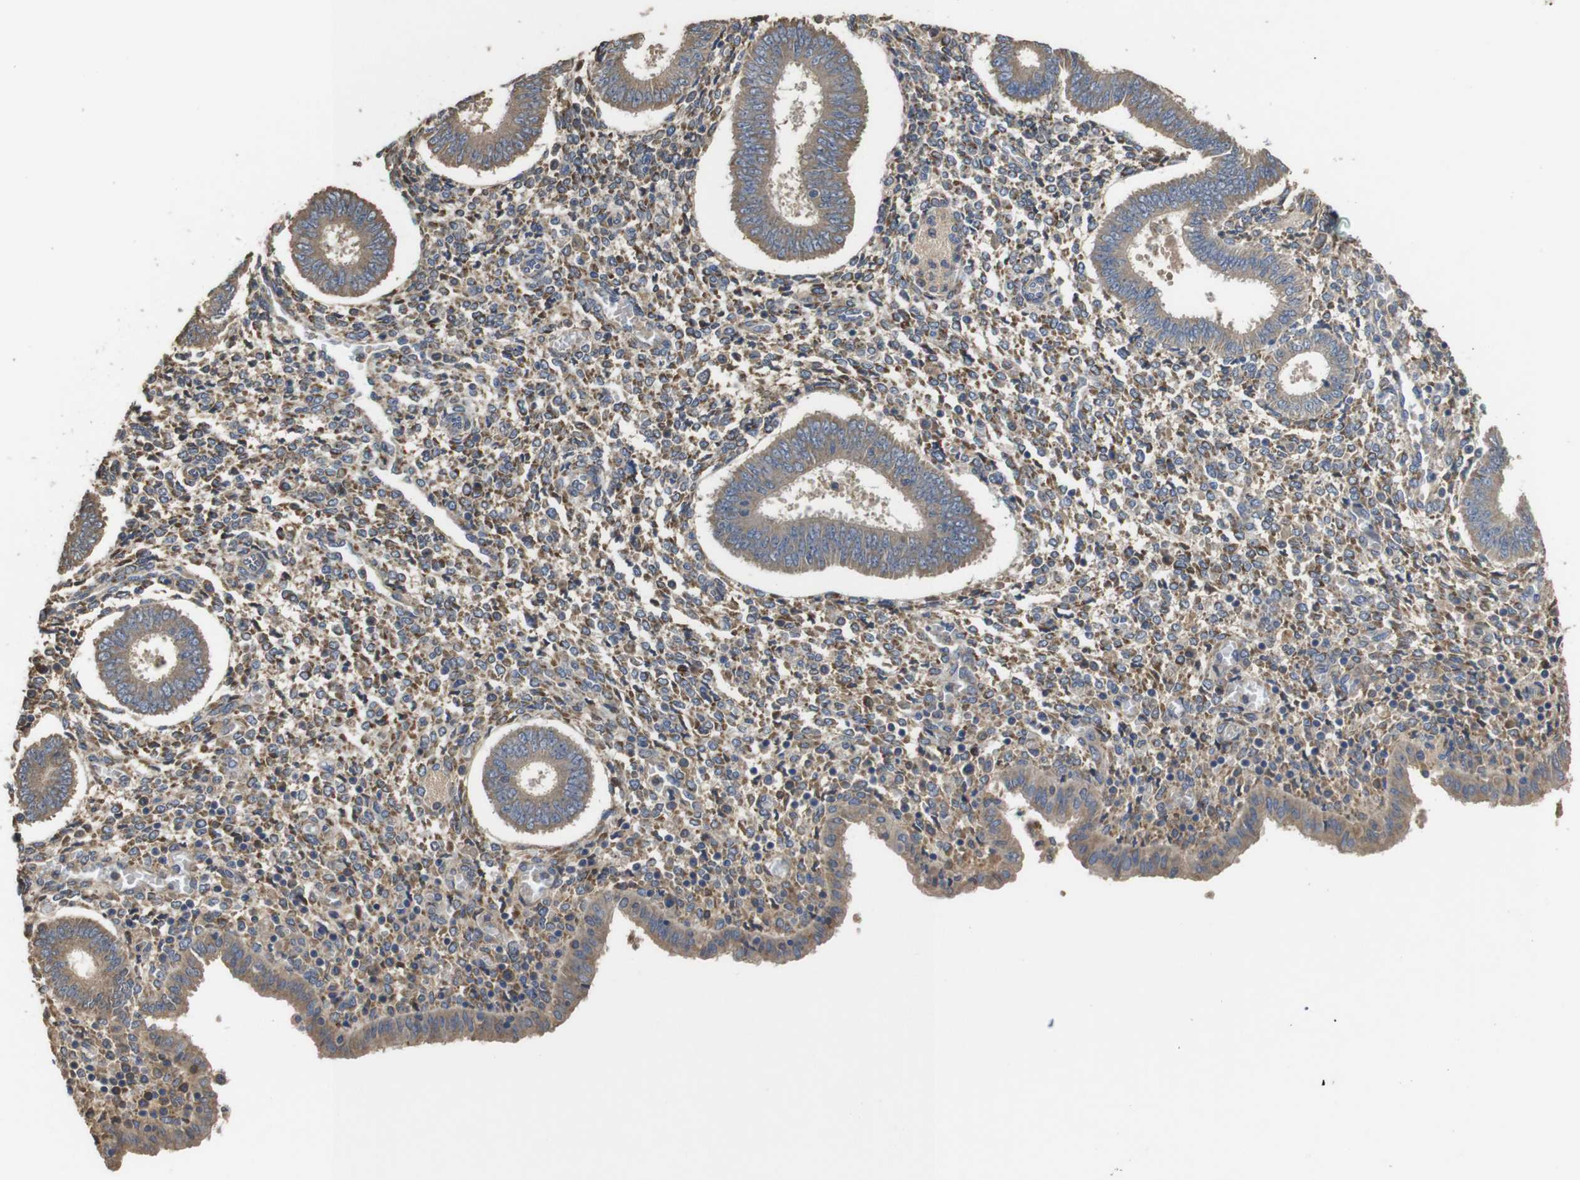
{"staining": {"intensity": "moderate", "quantity": "25%-75%", "location": "cytoplasmic/membranous"}, "tissue": "endometrium", "cell_type": "Cells in endometrial stroma", "image_type": "normal", "snomed": [{"axis": "morphology", "description": "Normal tissue, NOS"}, {"axis": "topography", "description": "Endometrium"}], "caption": "IHC staining of unremarkable endometrium, which shows medium levels of moderate cytoplasmic/membranous positivity in approximately 25%-75% of cells in endometrial stroma indicating moderate cytoplasmic/membranous protein expression. The staining was performed using DAB (3,3'-diaminobenzidine) (brown) for protein detection and nuclei were counterstained in hematoxylin (blue).", "gene": "ARHGAP24", "patient": {"sex": "female", "age": 35}}